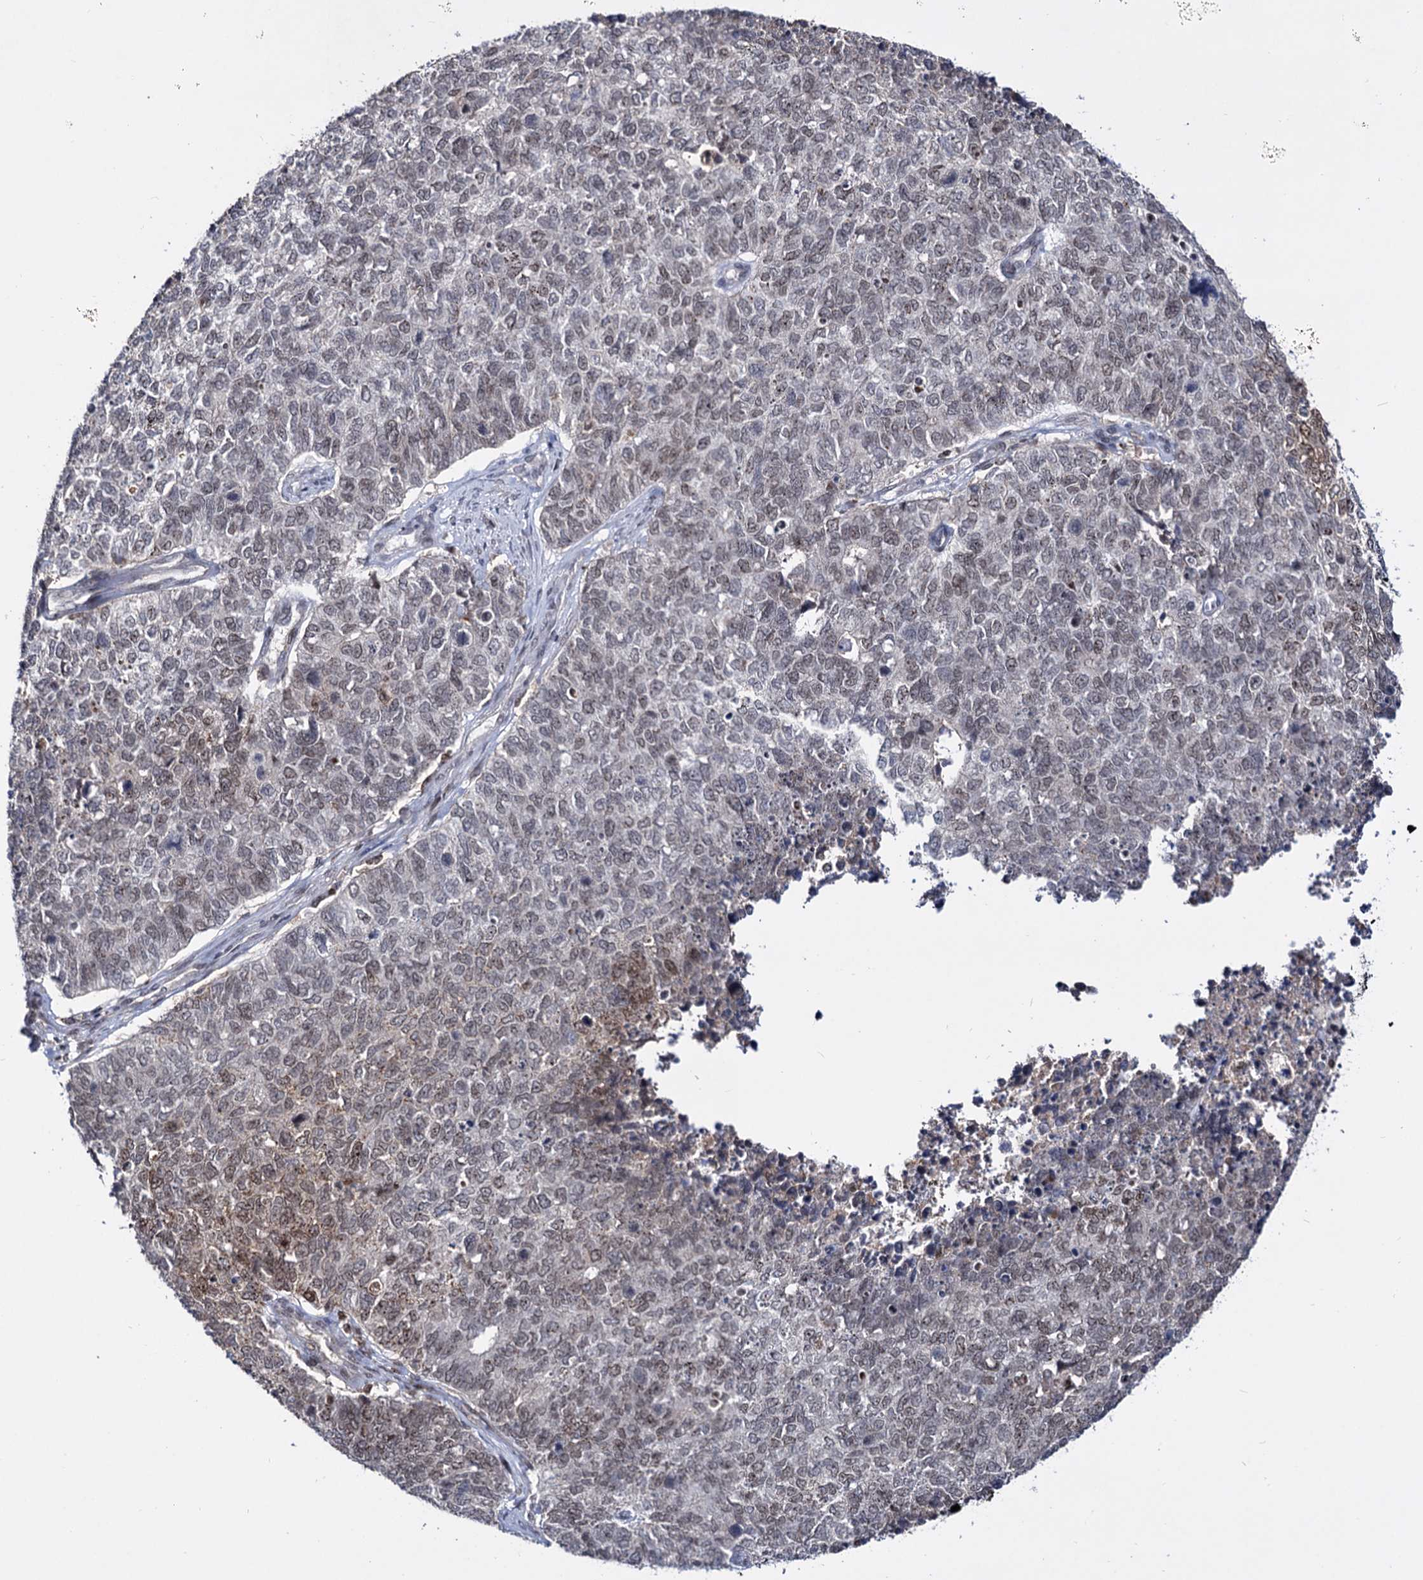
{"staining": {"intensity": "moderate", "quantity": "25%-75%", "location": "cytoplasmic/membranous,nuclear"}, "tissue": "cervical cancer", "cell_type": "Tumor cells", "image_type": "cancer", "snomed": [{"axis": "morphology", "description": "Squamous cell carcinoma, NOS"}, {"axis": "topography", "description": "Cervix"}], "caption": "Cervical squamous cell carcinoma stained for a protein exhibits moderate cytoplasmic/membranous and nuclear positivity in tumor cells.", "gene": "SMCHD1", "patient": {"sex": "female", "age": 63}}